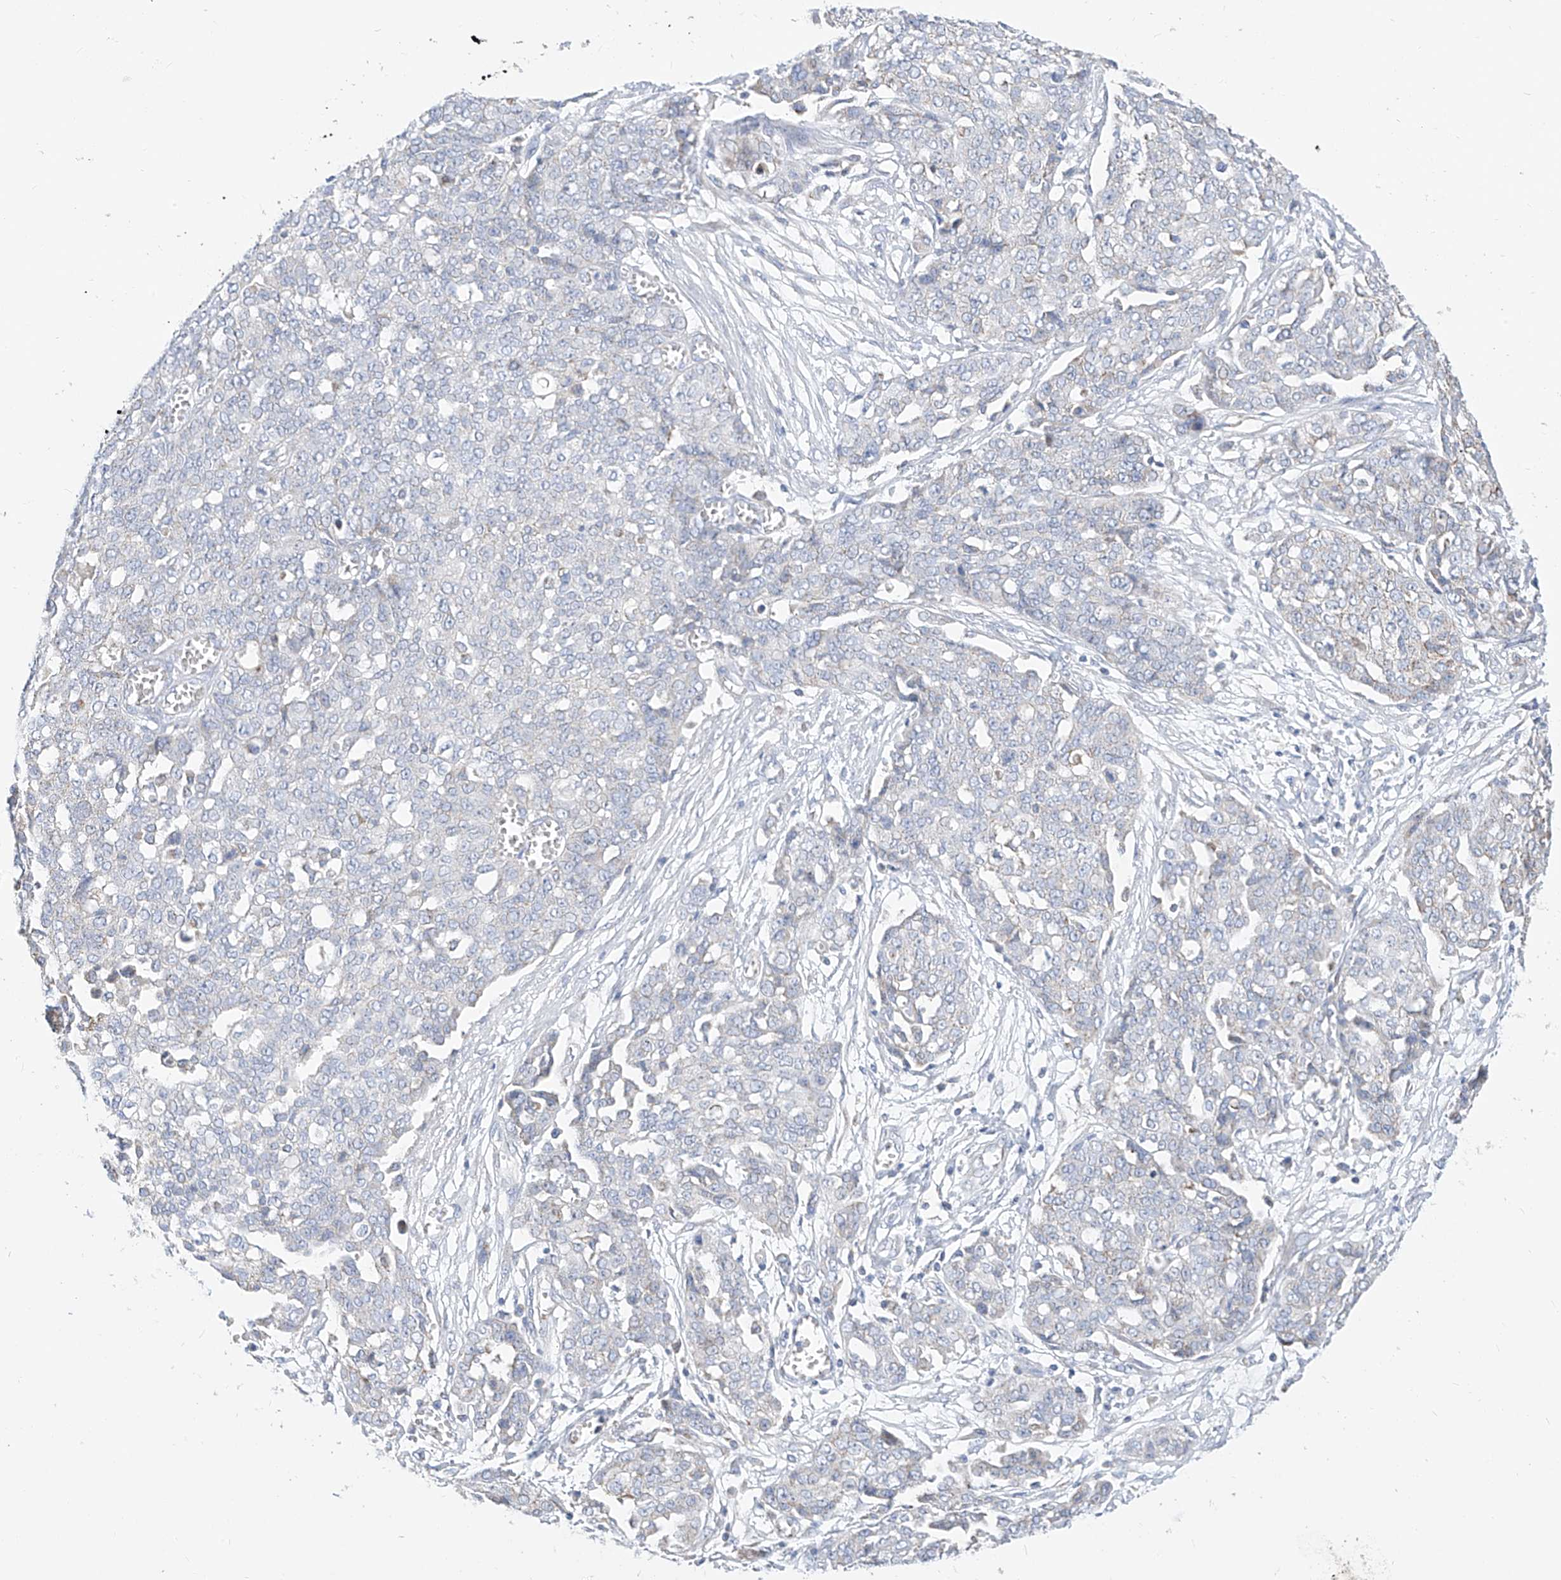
{"staining": {"intensity": "negative", "quantity": "none", "location": "none"}, "tissue": "ovarian cancer", "cell_type": "Tumor cells", "image_type": "cancer", "snomed": [{"axis": "morphology", "description": "Cystadenocarcinoma, serous, NOS"}, {"axis": "topography", "description": "Soft tissue"}, {"axis": "topography", "description": "Ovary"}], "caption": "This is a photomicrograph of immunohistochemistry staining of ovarian serous cystadenocarcinoma, which shows no positivity in tumor cells.", "gene": "RASA2", "patient": {"sex": "female", "age": 57}}